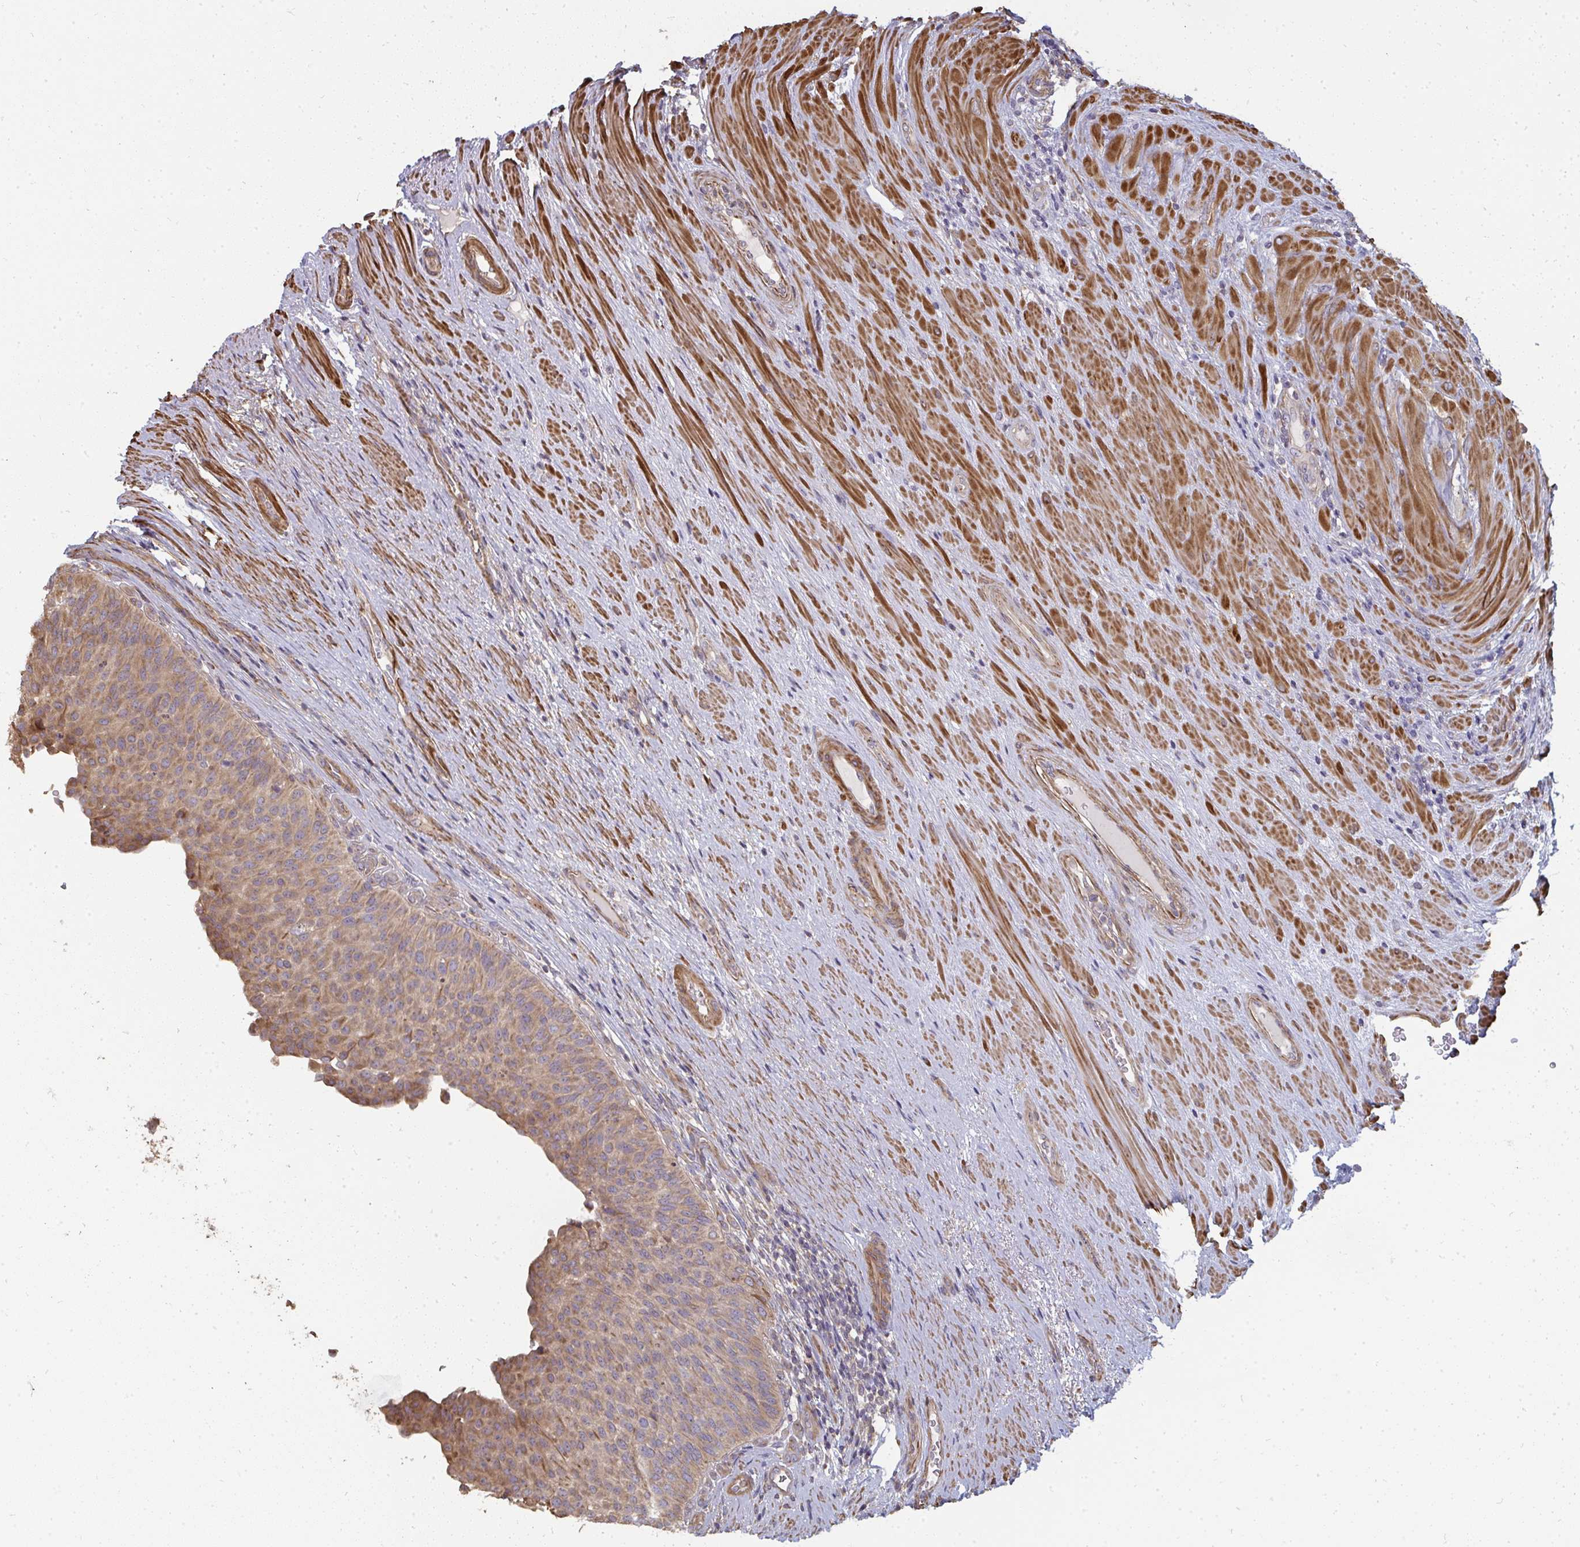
{"staining": {"intensity": "moderate", "quantity": ">75%", "location": "cytoplasmic/membranous"}, "tissue": "urinary bladder", "cell_type": "Urothelial cells", "image_type": "normal", "snomed": [{"axis": "morphology", "description": "Normal tissue, NOS"}, {"axis": "topography", "description": "Urinary bladder"}, {"axis": "topography", "description": "Prostate"}], "caption": "Urinary bladder stained for a protein reveals moderate cytoplasmic/membranous positivity in urothelial cells. Using DAB (3,3'-diaminobenzidine) (brown) and hematoxylin (blue) stains, captured at high magnification using brightfield microscopy.", "gene": "ZFYVE28", "patient": {"sex": "male", "age": 77}}